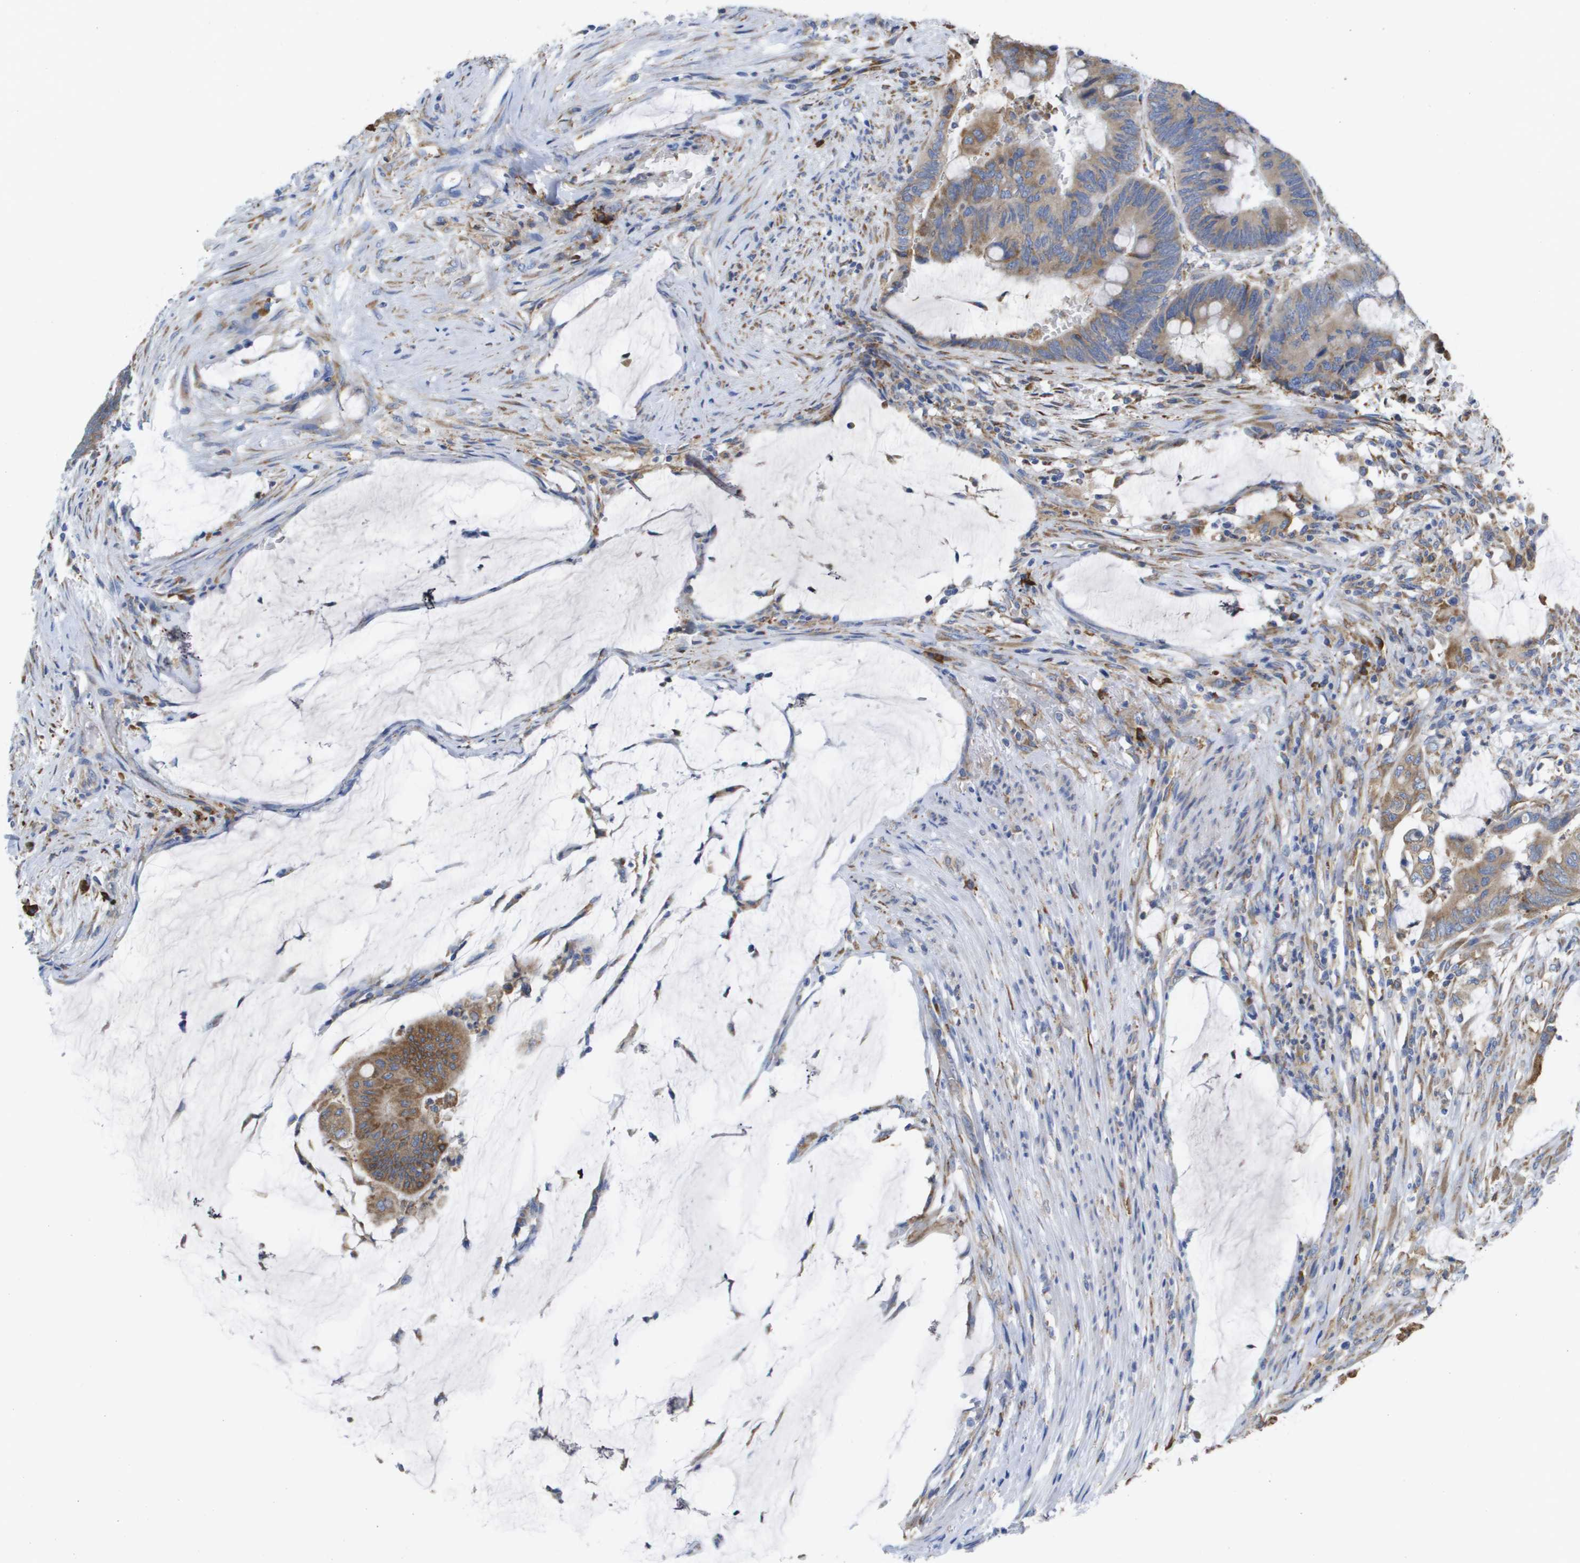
{"staining": {"intensity": "moderate", "quantity": ">75%", "location": "cytoplasmic/membranous"}, "tissue": "colorectal cancer", "cell_type": "Tumor cells", "image_type": "cancer", "snomed": [{"axis": "morphology", "description": "Normal tissue, NOS"}, {"axis": "morphology", "description": "Adenocarcinoma, NOS"}, {"axis": "topography", "description": "Rectum"}], "caption": "Brown immunohistochemical staining in adenocarcinoma (colorectal) demonstrates moderate cytoplasmic/membranous staining in approximately >75% of tumor cells. The staining was performed using DAB to visualize the protein expression in brown, while the nuclei were stained in blue with hematoxylin (Magnification: 20x).", "gene": "SDR42E1", "patient": {"sex": "male", "age": 92}}